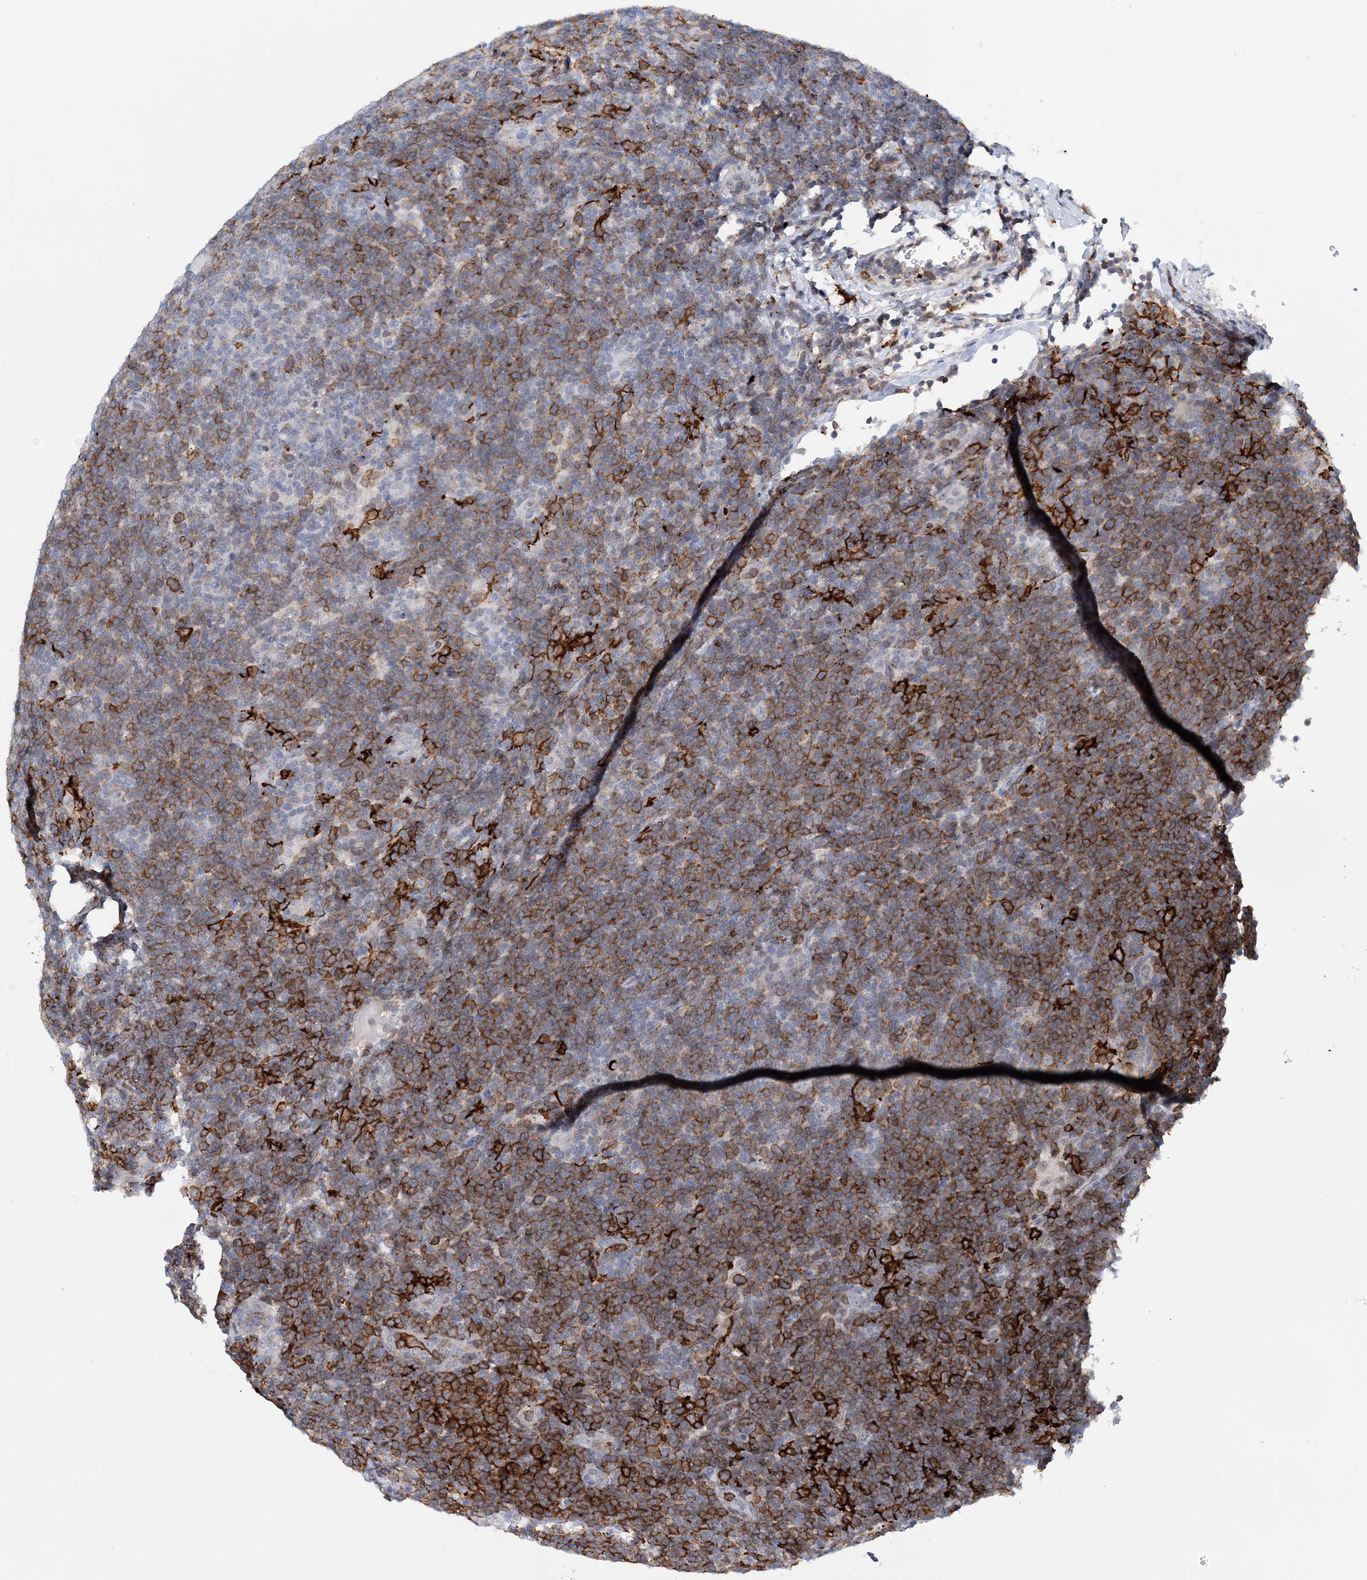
{"staining": {"intensity": "negative", "quantity": "none", "location": "none"}, "tissue": "lymphoma", "cell_type": "Tumor cells", "image_type": "cancer", "snomed": [{"axis": "morphology", "description": "Hodgkin's disease, NOS"}, {"axis": "topography", "description": "Lymph node"}], "caption": "This is a histopathology image of IHC staining of lymphoma, which shows no staining in tumor cells.", "gene": "PRMT9", "patient": {"sex": "female", "age": 57}}